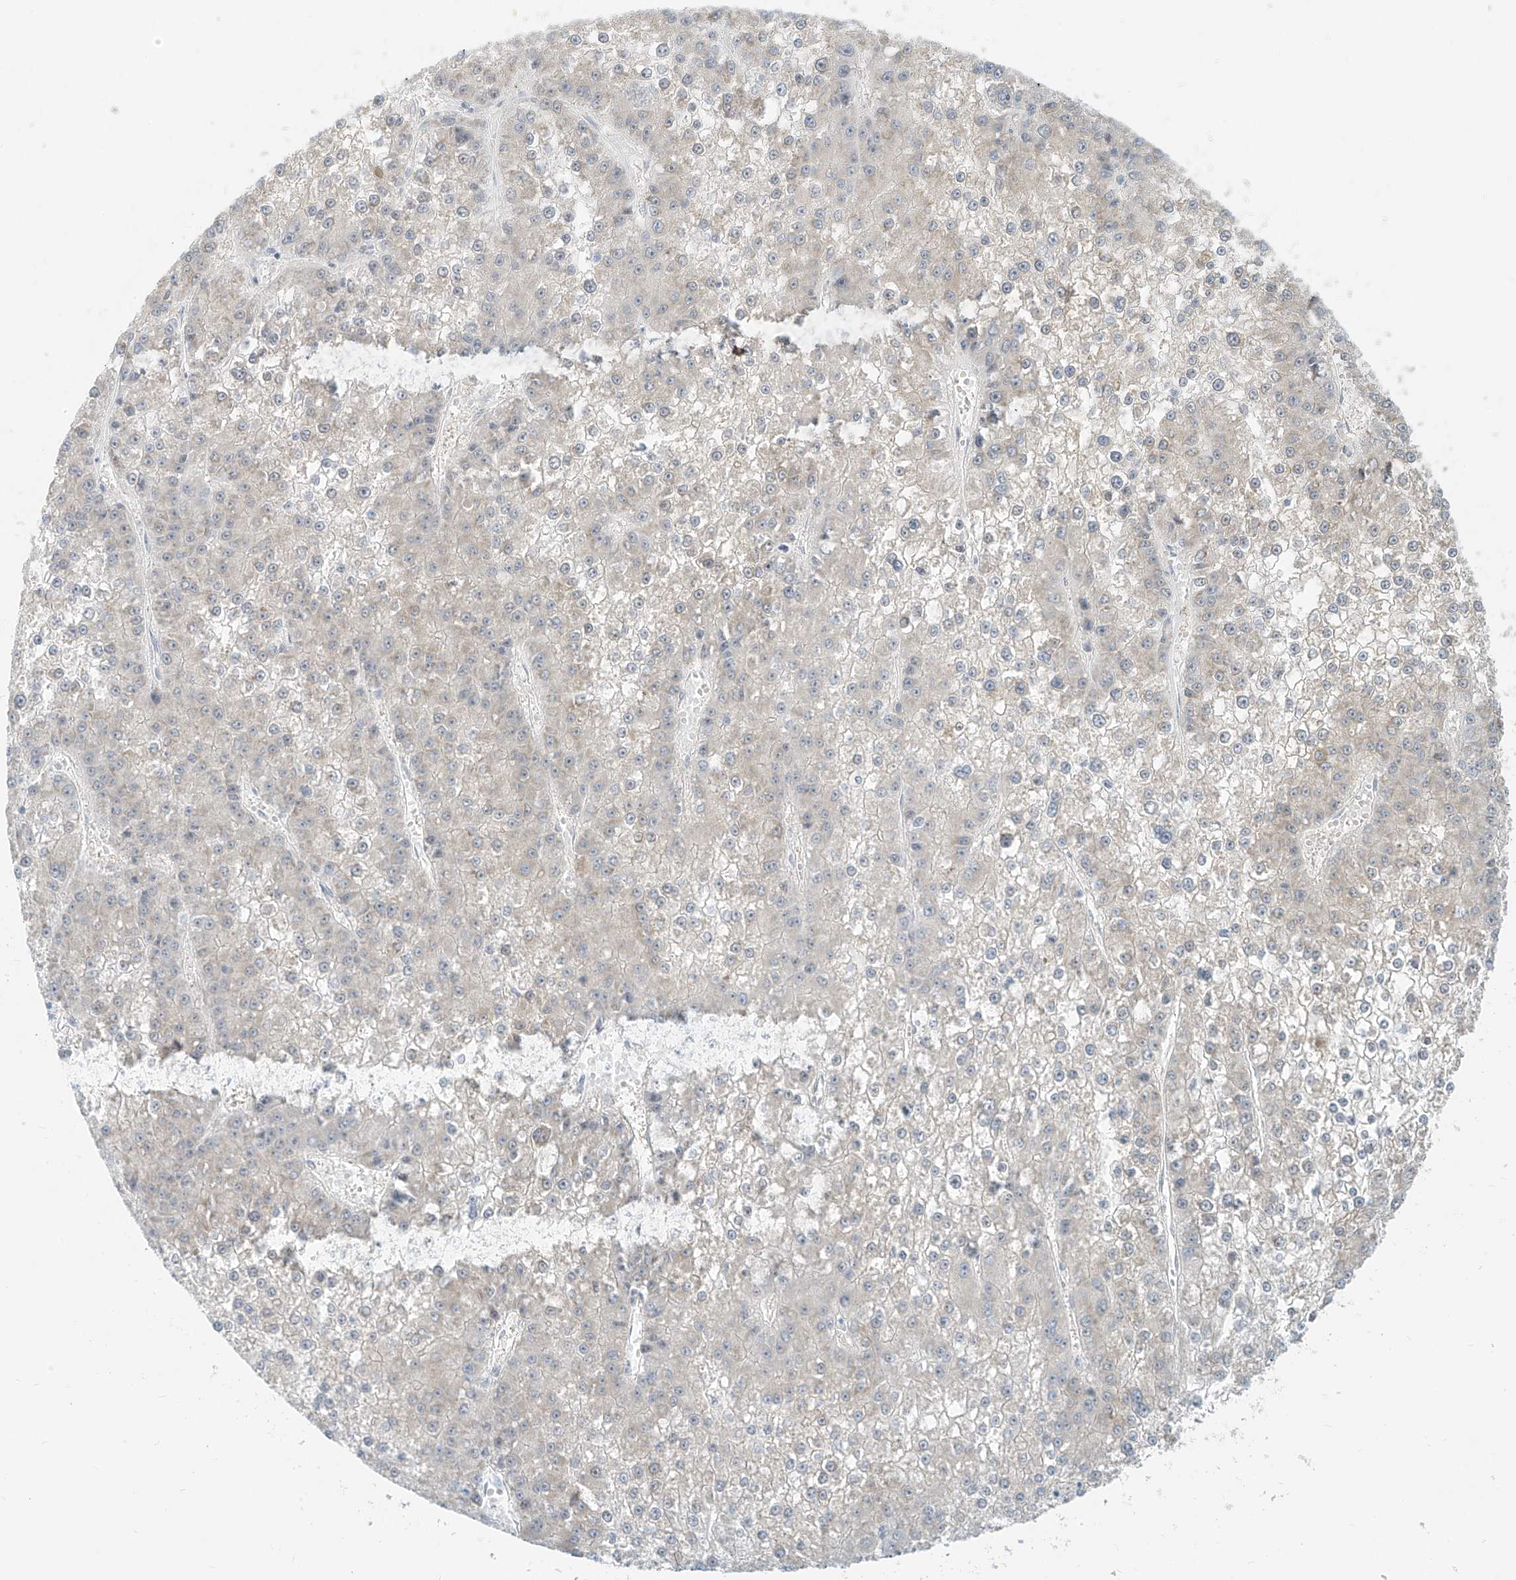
{"staining": {"intensity": "negative", "quantity": "none", "location": "none"}, "tissue": "liver cancer", "cell_type": "Tumor cells", "image_type": "cancer", "snomed": [{"axis": "morphology", "description": "Carcinoma, Hepatocellular, NOS"}, {"axis": "topography", "description": "Liver"}], "caption": "This photomicrograph is of liver hepatocellular carcinoma stained with immunohistochemistry to label a protein in brown with the nuclei are counter-stained blue. There is no staining in tumor cells.", "gene": "C2orf42", "patient": {"sex": "female", "age": 73}}